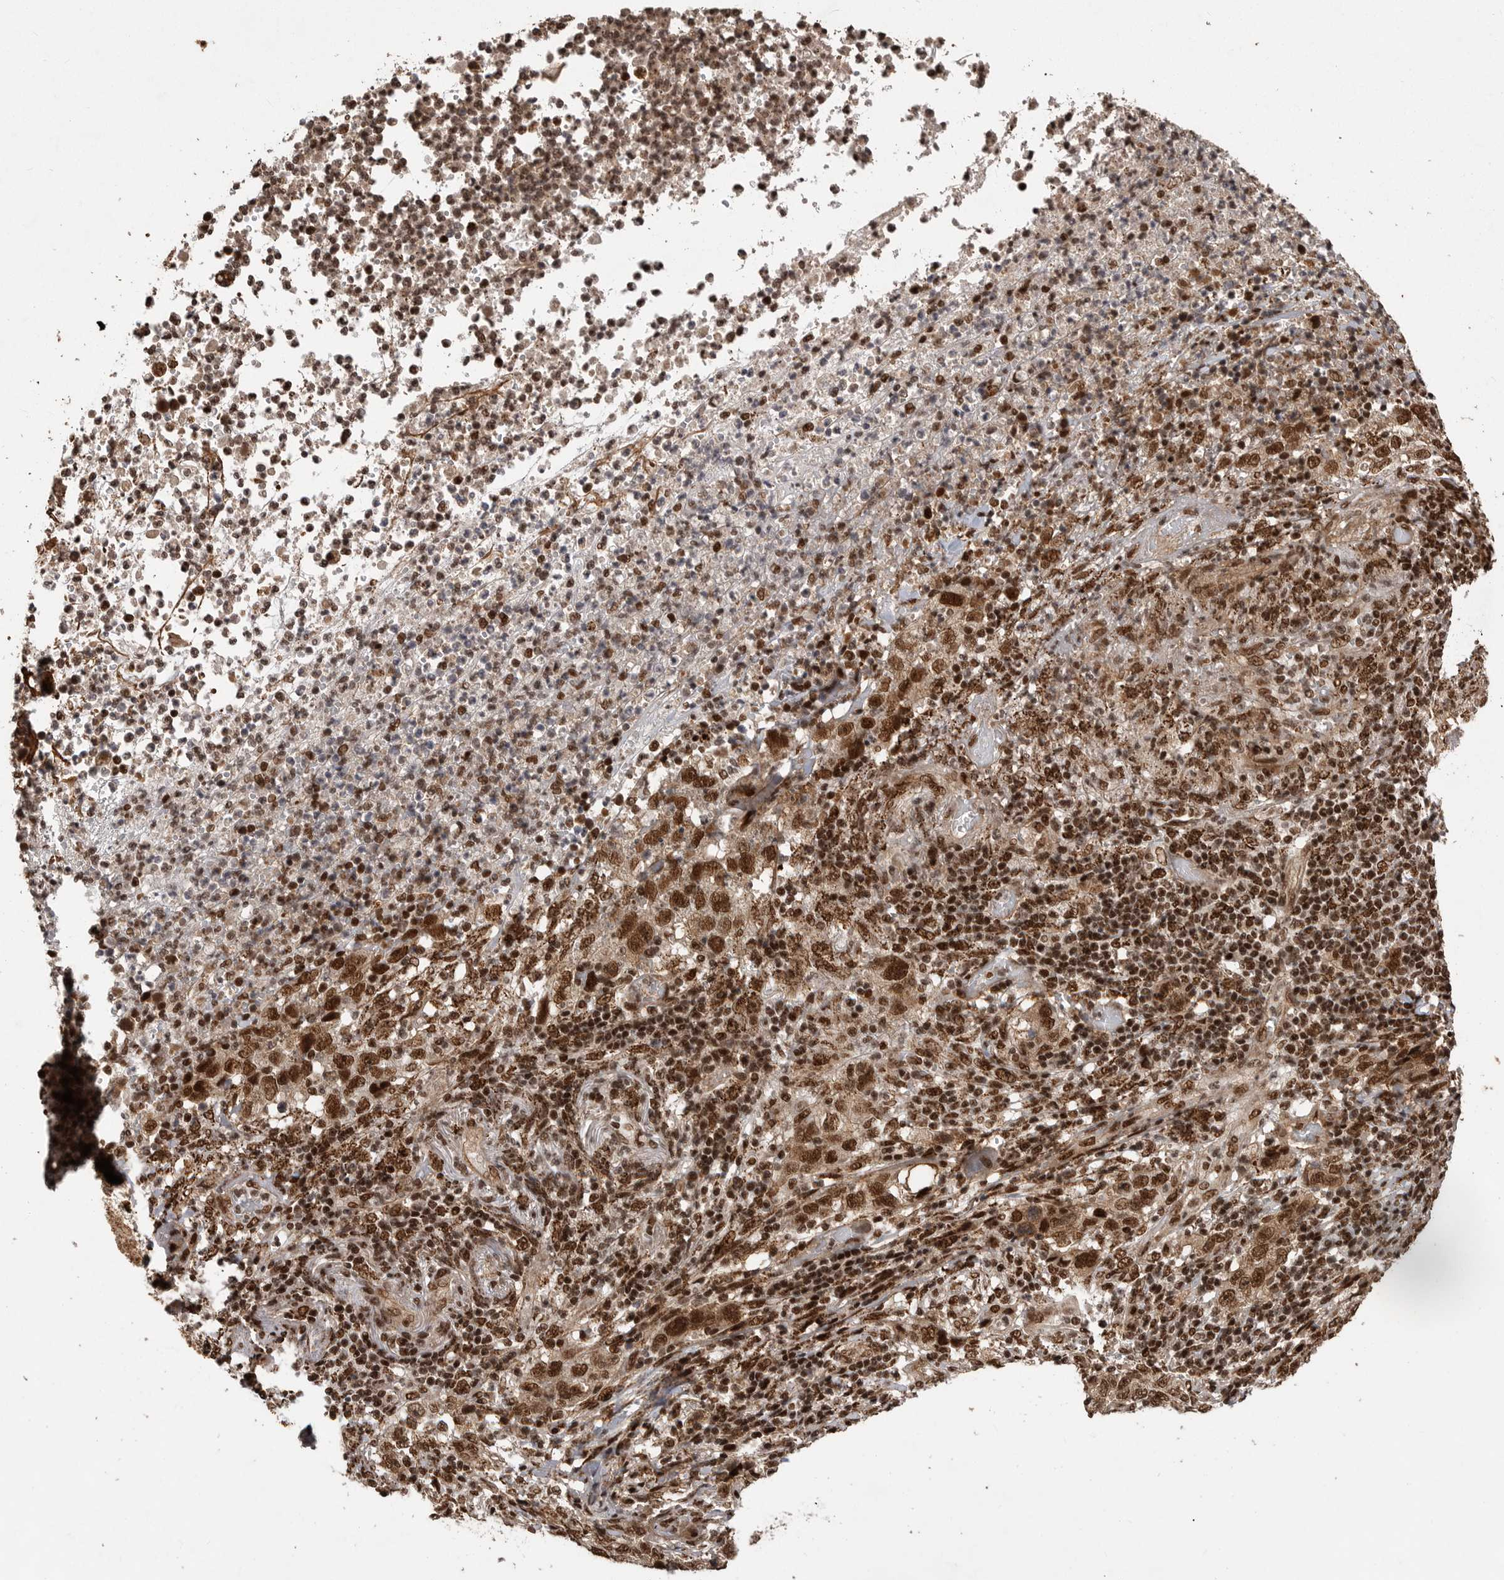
{"staining": {"intensity": "strong", "quantity": ">75%", "location": "nuclear"}, "tissue": "stomach cancer", "cell_type": "Tumor cells", "image_type": "cancer", "snomed": [{"axis": "morphology", "description": "Adenocarcinoma, NOS"}, {"axis": "topography", "description": "Stomach"}], "caption": "Protein analysis of adenocarcinoma (stomach) tissue shows strong nuclear expression in about >75% of tumor cells. (IHC, brightfield microscopy, high magnification).", "gene": "PPP1R8", "patient": {"sex": "male", "age": 48}}